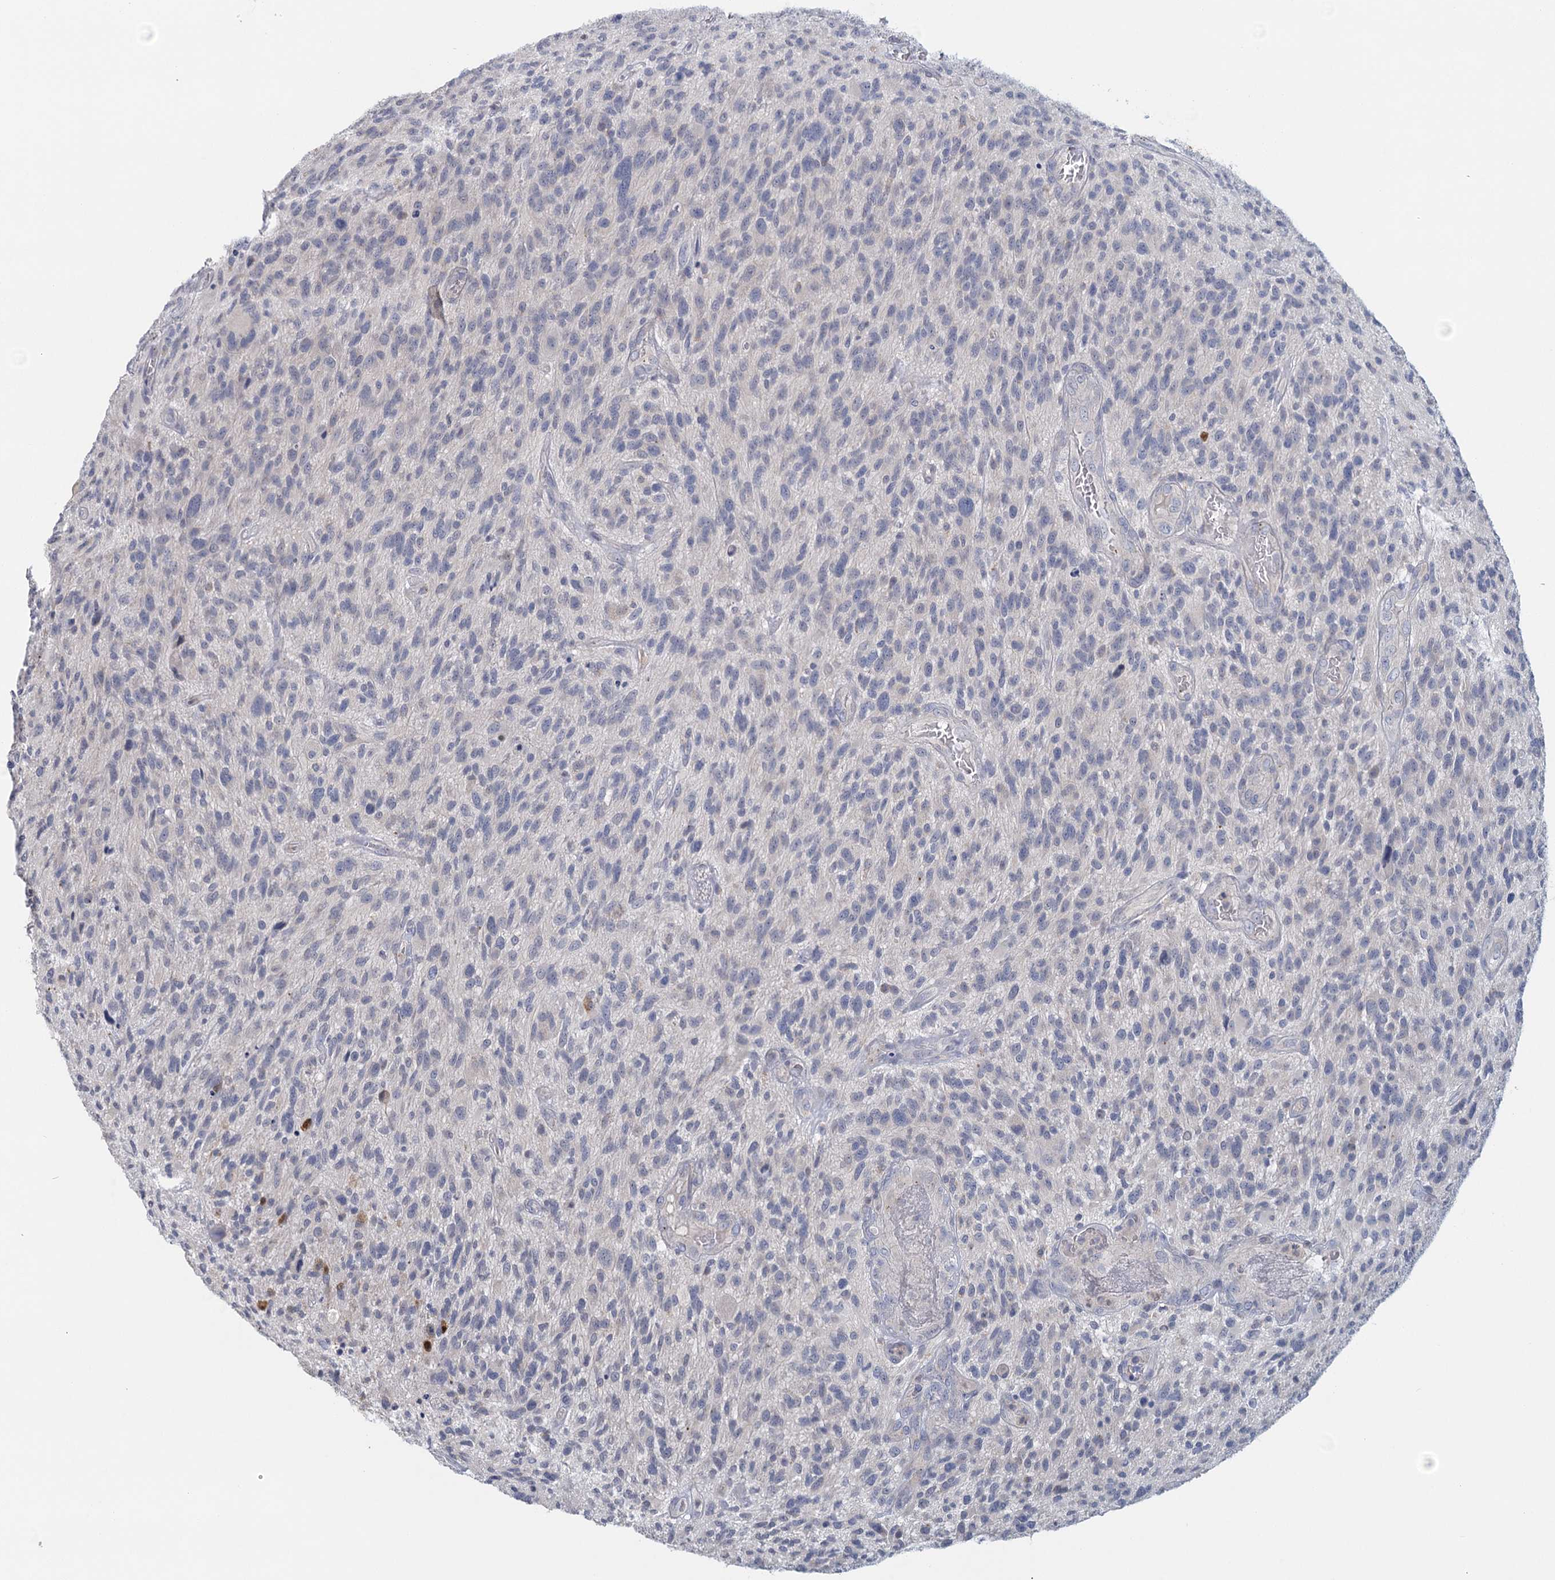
{"staining": {"intensity": "negative", "quantity": "none", "location": "none"}, "tissue": "glioma", "cell_type": "Tumor cells", "image_type": "cancer", "snomed": [{"axis": "morphology", "description": "Glioma, malignant, High grade"}, {"axis": "topography", "description": "Brain"}], "caption": "This is an IHC micrograph of human malignant glioma (high-grade). There is no staining in tumor cells.", "gene": "MYO7B", "patient": {"sex": "male", "age": 47}}